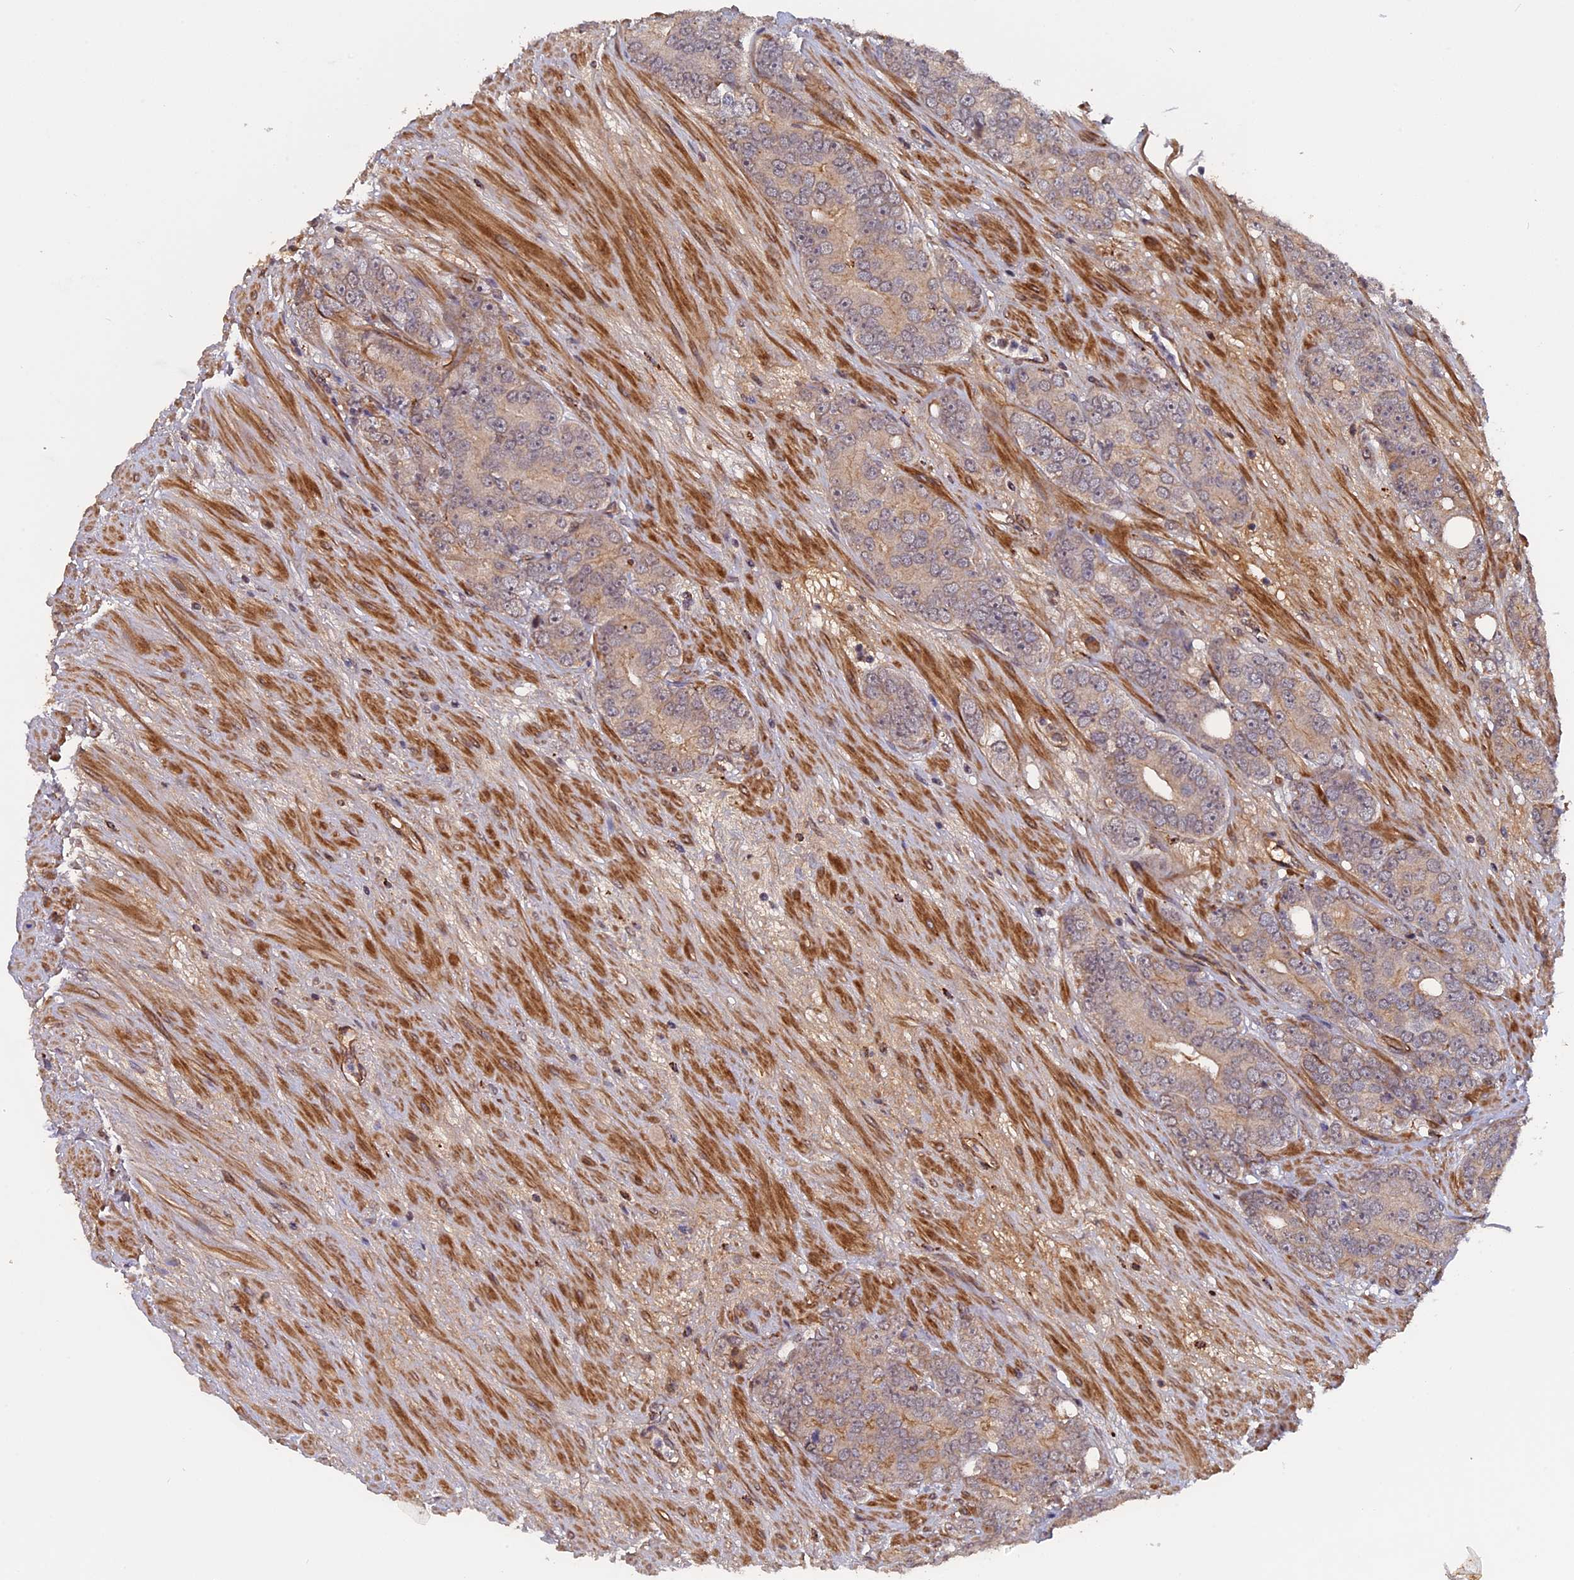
{"staining": {"intensity": "weak", "quantity": "25%-75%", "location": "cytoplasmic/membranous"}, "tissue": "prostate cancer", "cell_type": "Tumor cells", "image_type": "cancer", "snomed": [{"axis": "morphology", "description": "Adenocarcinoma, High grade"}, {"axis": "topography", "description": "Prostate"}], "caption": "Human prostate adenocarcinoma (high-grade) stained with a brown dye demonstrates weak cytoplasmic/membranous positive staining in about 25%-75% of tumor cells.", "gene": "NOSIP", "patient": {"sex": "male", "age": 64}}